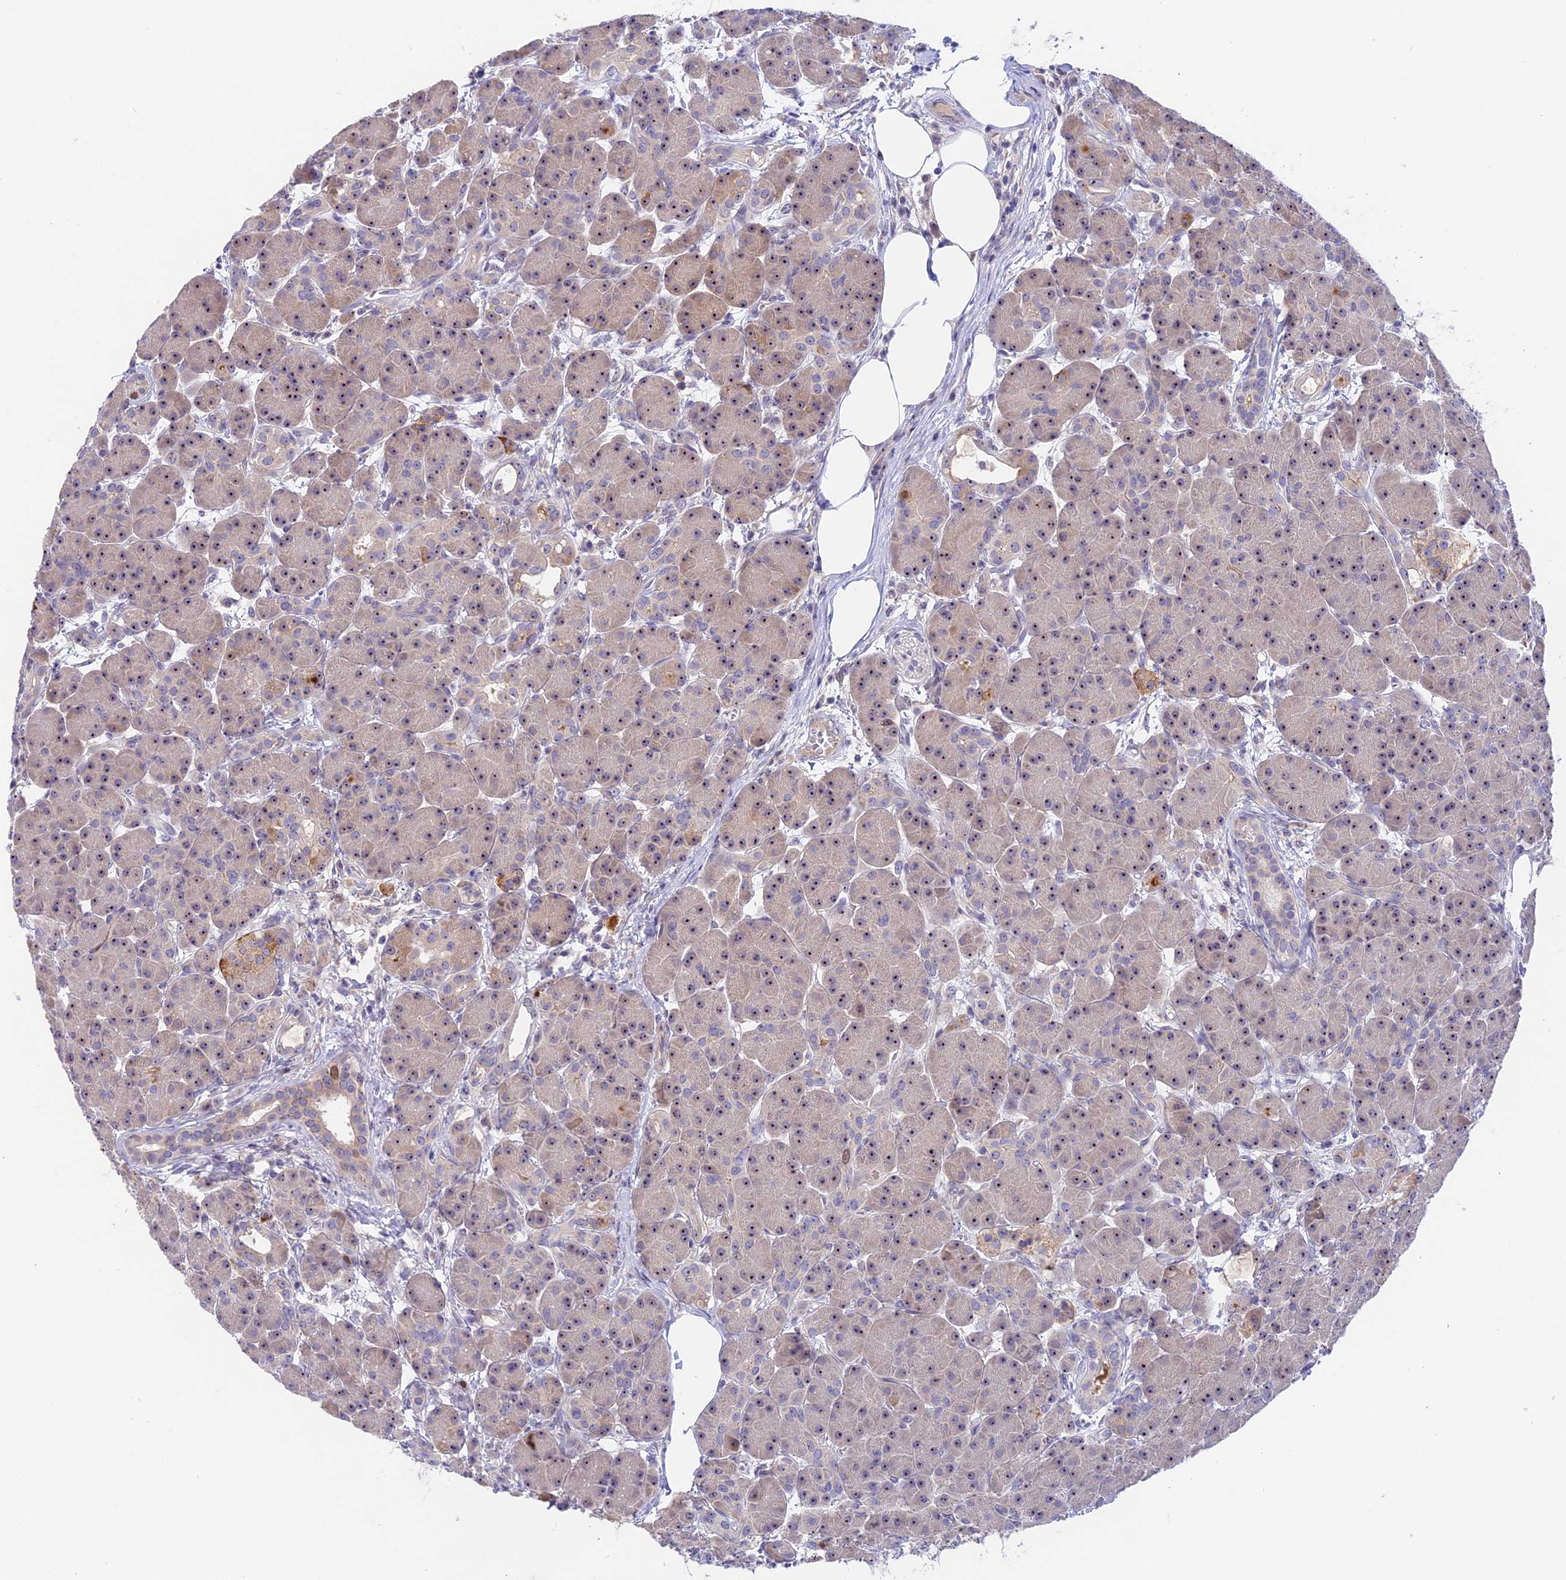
{"staining": {"intensity": "moderate", "quantity": ">75%", "location": "nuclear"}, "tissue": "pancreas", "cell_type": "Exocrine glandular cells", "image_type": "normal", "snomed": [{"axis": "morphology", "description": "Normal tissue, NOS"}, {"axis": "topography", "description": "Pancreas"}], "caption": "A histopathology image of pancreas stained for a protein shows moderate nuclear brown staining in exocrine glandular cells. (DAB IHC, brown staining for protein, blue staining for nuclei).", "gene": "RAD51", "patient": {"sex": "male", "age": 63}}